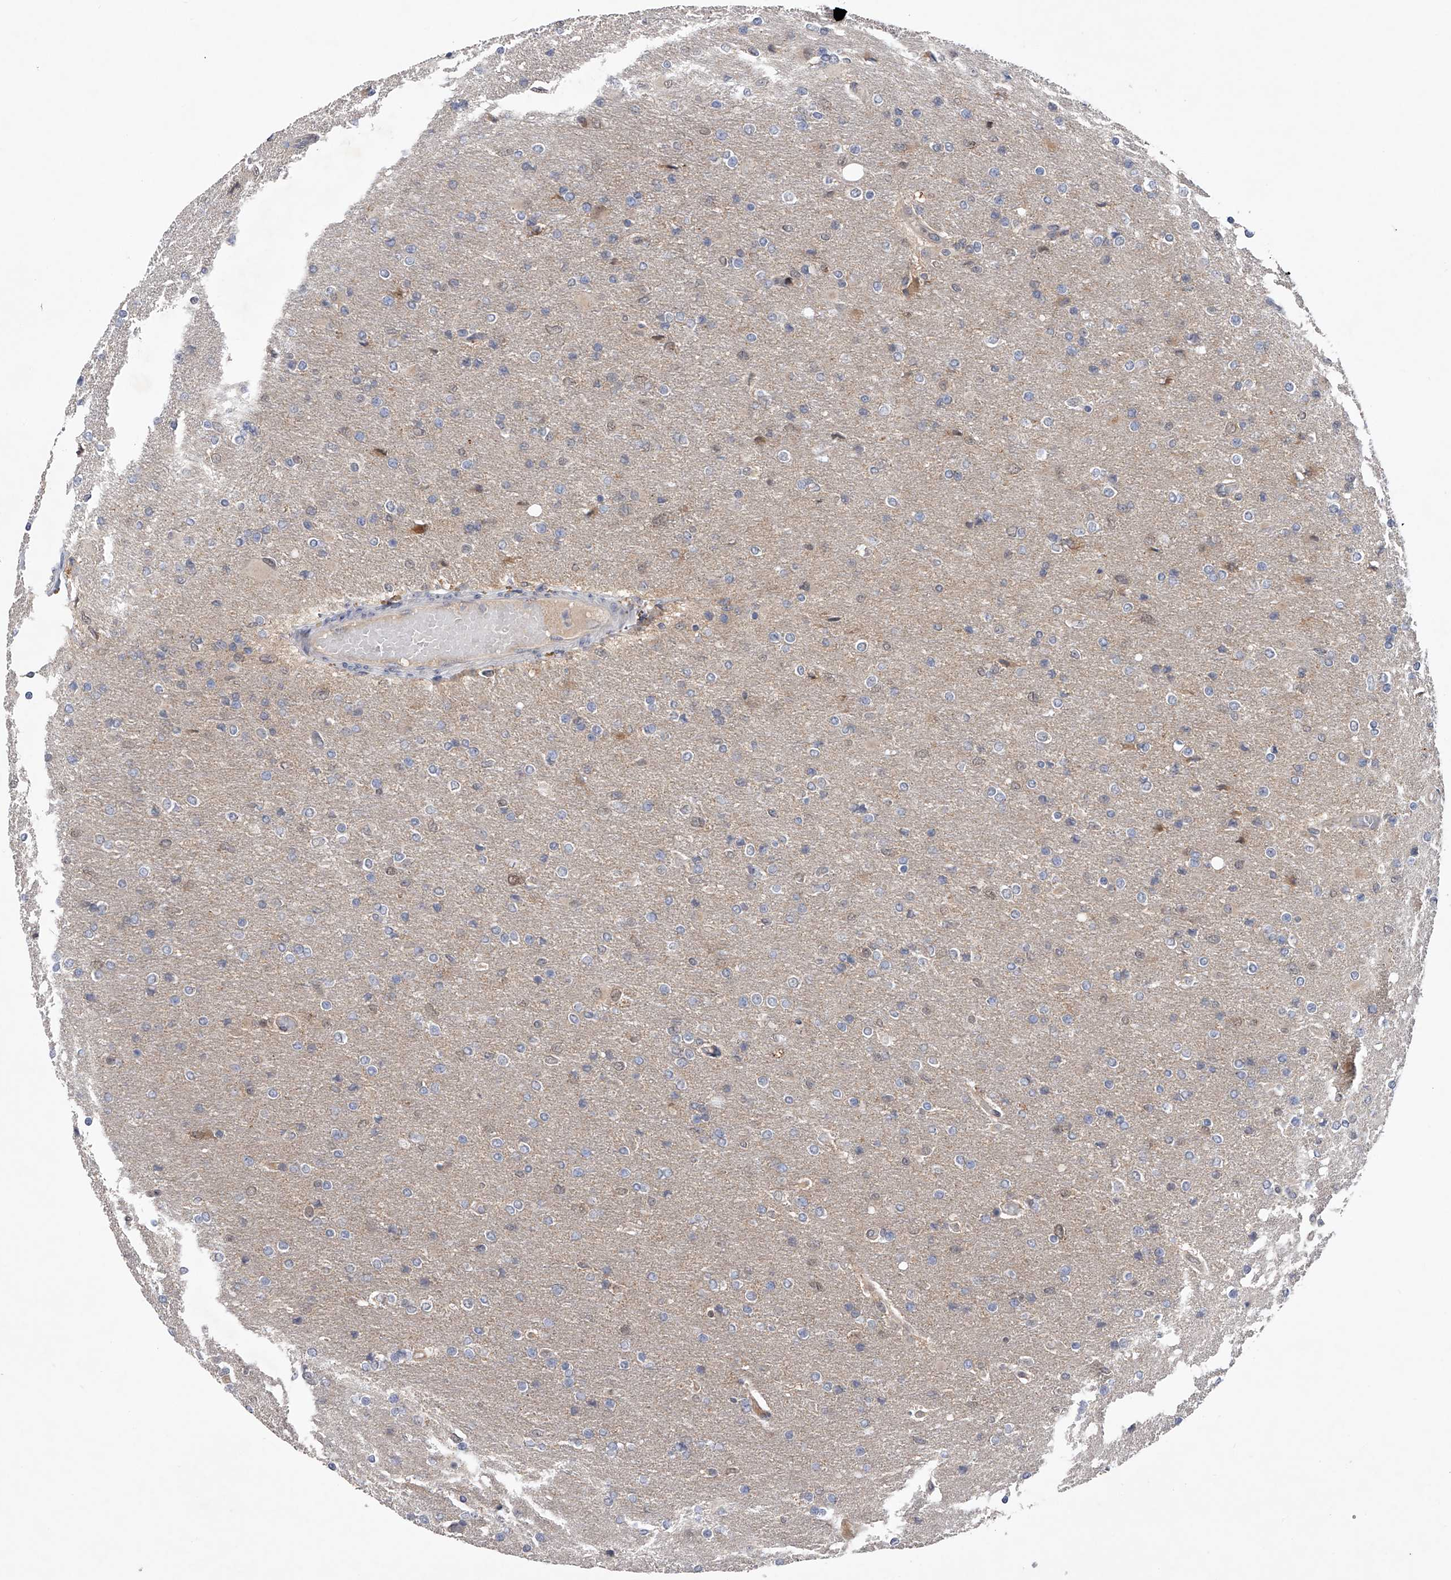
{"staining": {"intensity": "negative", "quantity": "none", "location": "none"}, "tissue": "glioma", "cell_type": "Tumor cells", "image_type": "cancer", "snomed": [{"axis": "morphology", "description": "Glioma, malignant, High grade"}, {"axis": "topography", "description": "Cerebral cortex"}], "caption": "Tumor cells are negative for protein expression in human glioma.", "gene": "RWDD2A", "patient": {"sex": "female", "age": 36}}